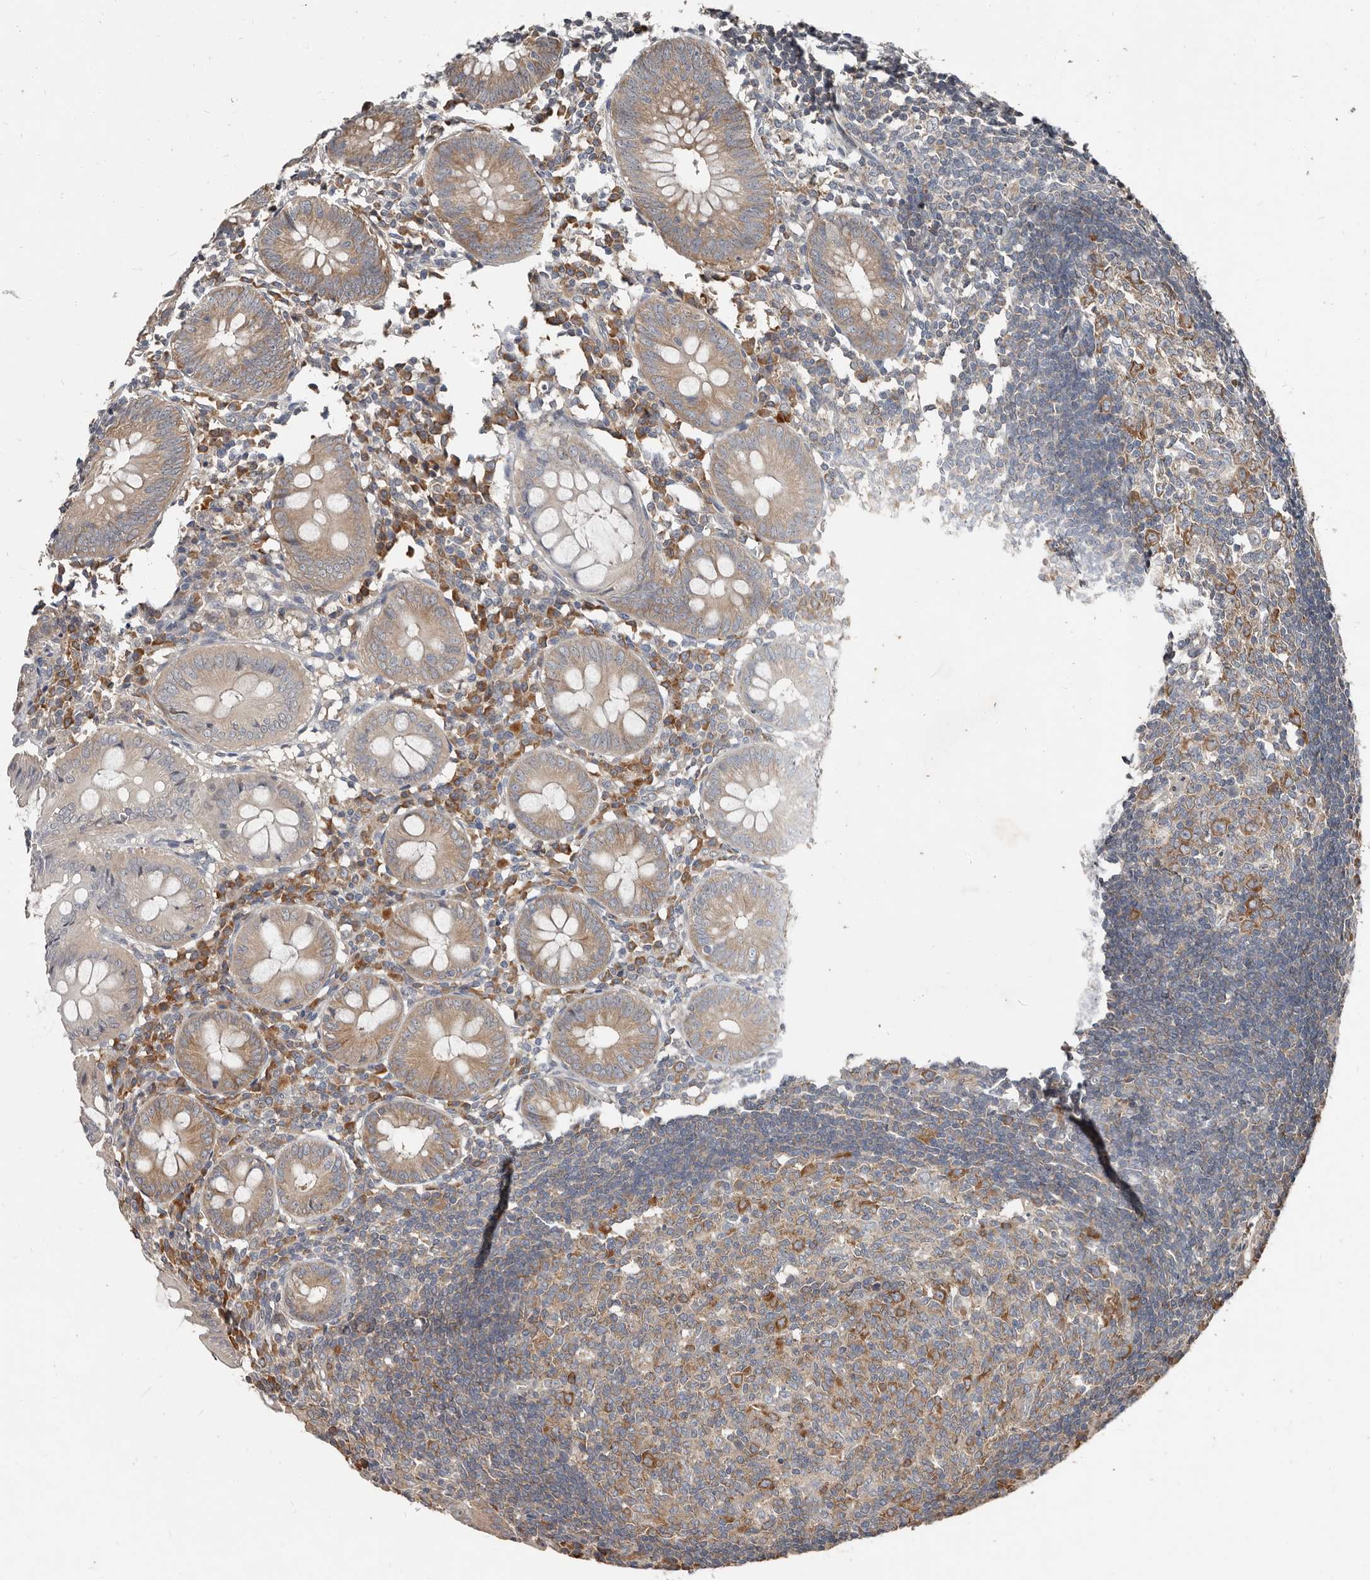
{"staining": {"intensity": "moderate", "quantity": ">75%", "location": "cytoplasmic/membranous"}, "tissue": "appendix", "cell_type": "Glandular cells", "image_type": "normal", "snomed": [{"axis": "morphology", "description": "Normal tissue, NOS"}, {"axis": "topography", "description": "Appendix"}], "caption": "A brown stain highlights moderate cytoplasmic/membranous expression of a protein in glandular cells of benign appendix. The protein of interest is stained brown, and the nuclei are stained in blue (DAB (3,3'-diaminobenzidine) IHC with brightfield microscopy, high magnification).", "gene": "AKNAD1", "patient": {"sex": "female", "age": 54}}